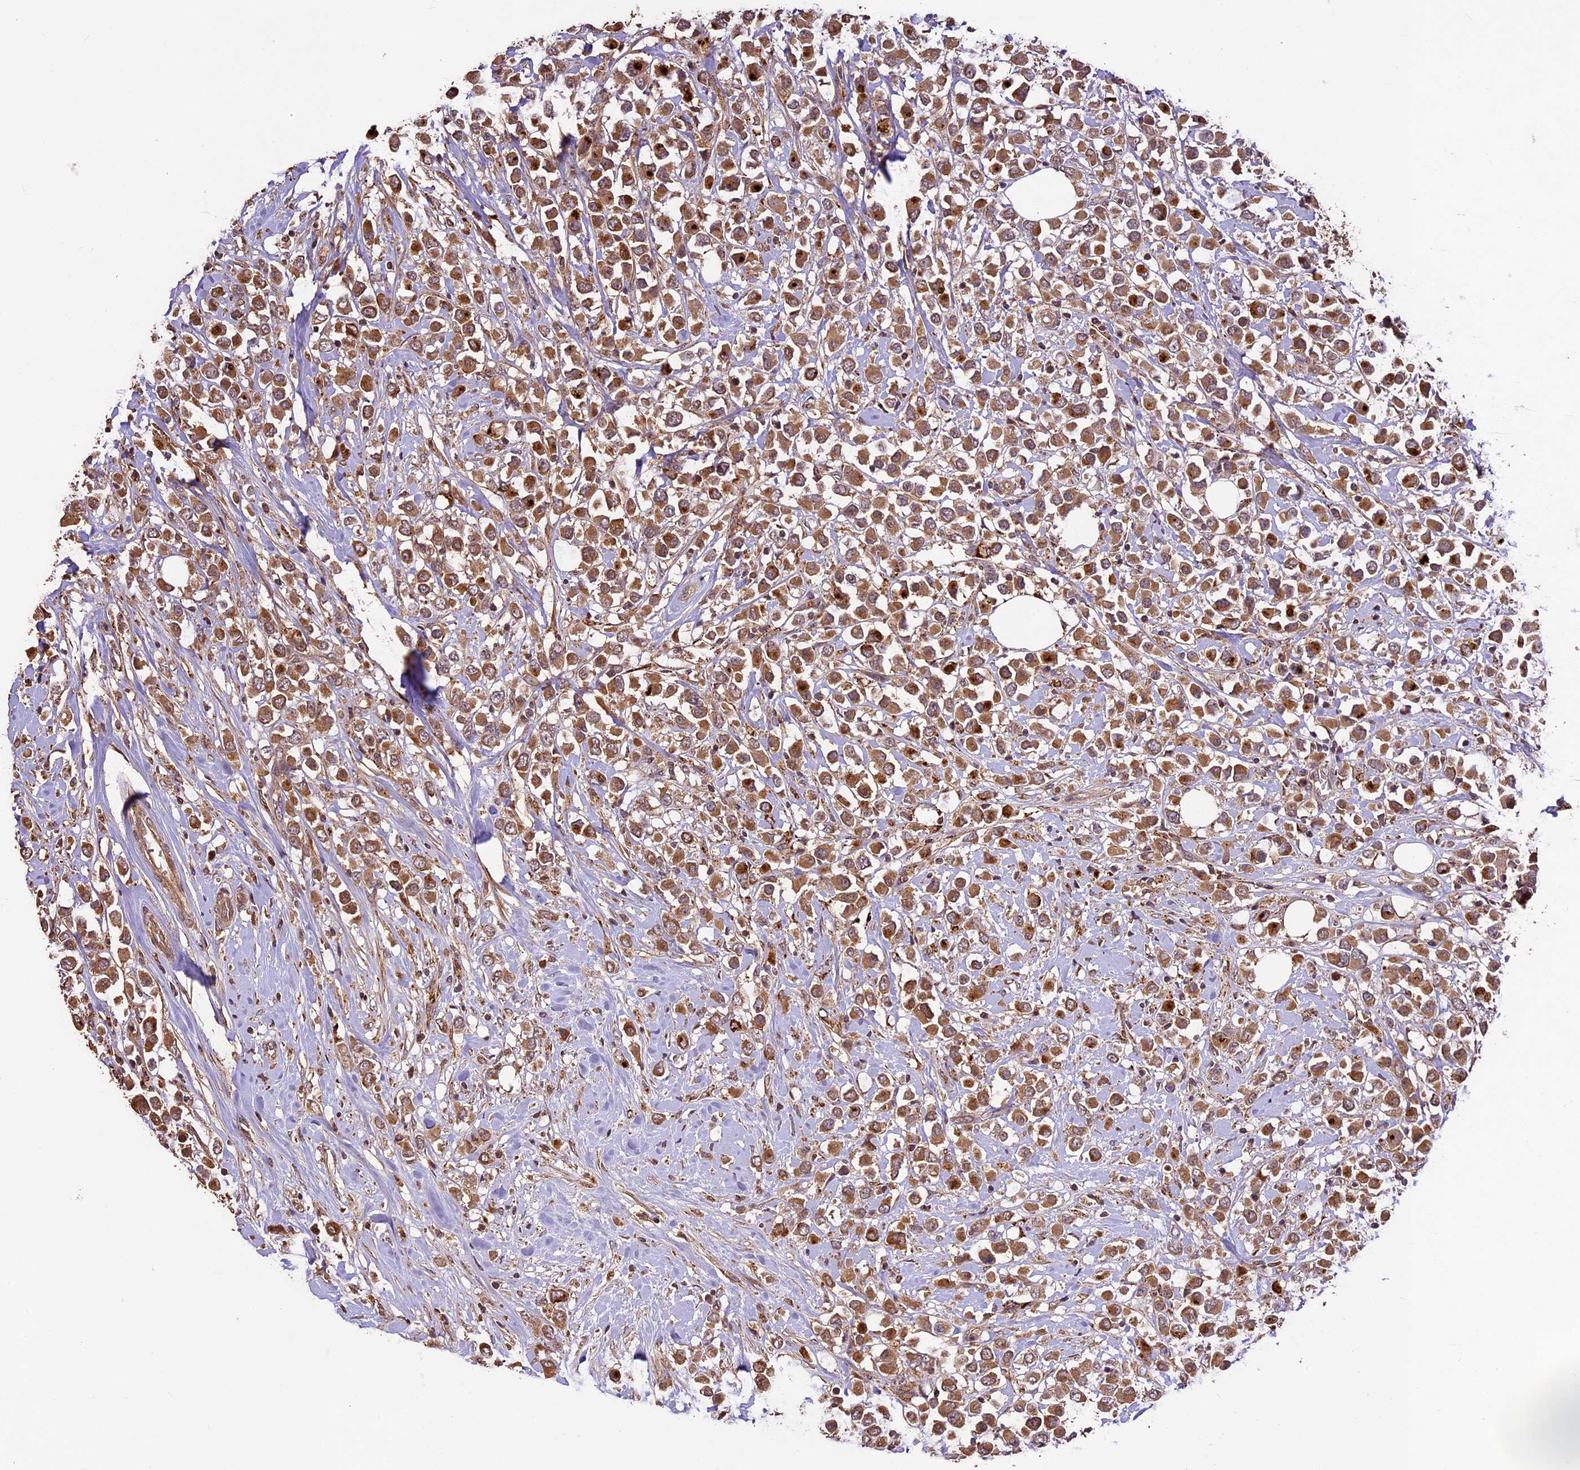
{"staining": {"intensity": "moderate", "quantity": ">75%", "location": "cytoplasmic/membranous"}, "tissue": "breast cancer", "cell_type": "Tumor cells", "image_type": "cancer", "snomed": [{"axis": "morphology", "description": "Duct carcinoma"}, {"axis": "topography", "description": "Breast"}], "caption": "An image of human breast cancer stained for a protein exhibits moderate cytoplasmic/membranous brown staining in tumor cells. The staining was performed using DAB to visualize the protein expression in brown, while the nuclei were stained in blue with hematoxylin (Magnification: 20x).", "gene": "CRLF1", "patient": {"sex": "female", "age": 61}}